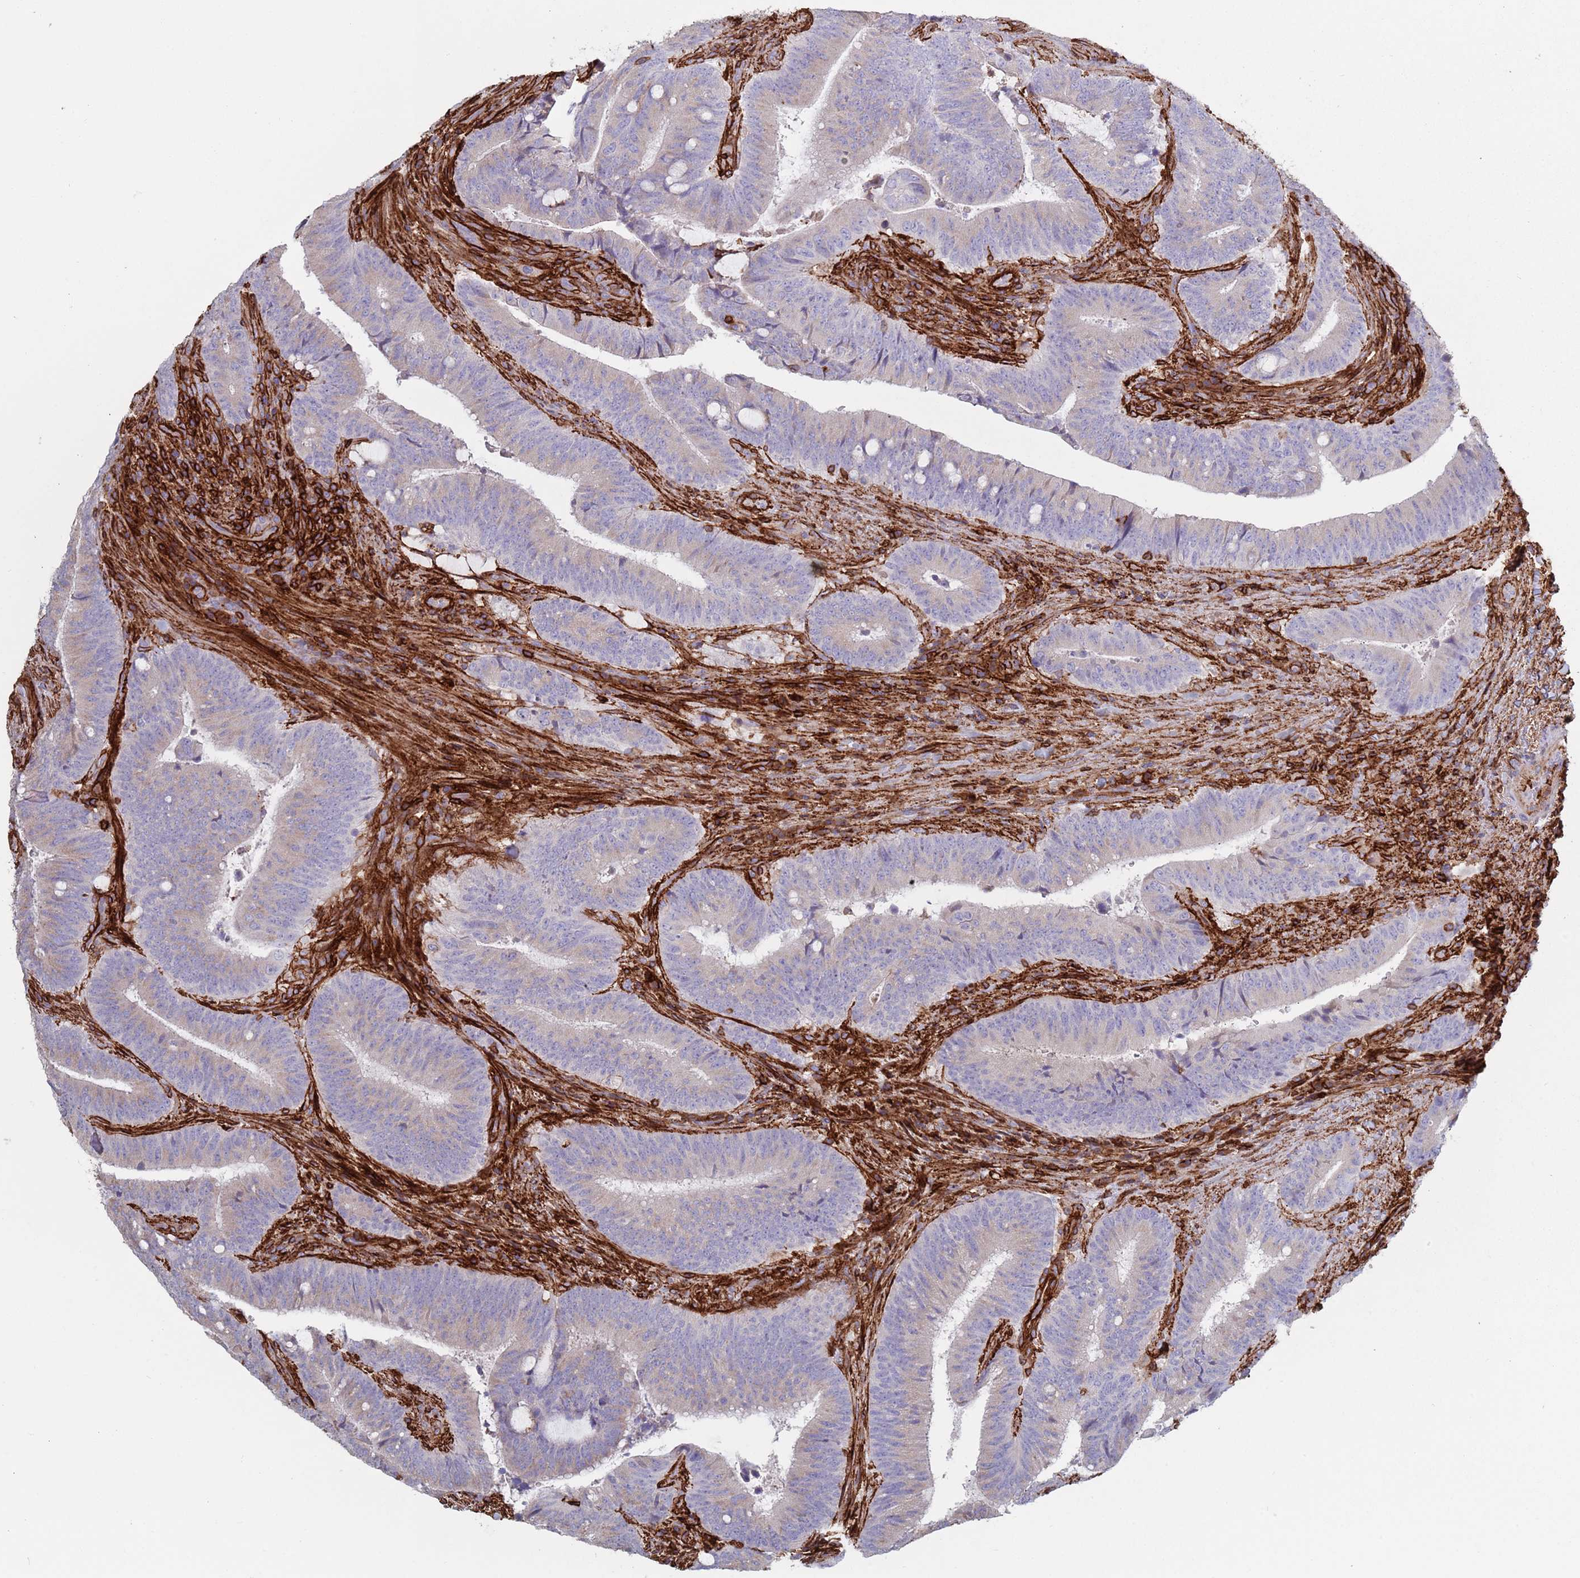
{"staining": {"intensity": "negative", "quantity": "none", "location": "none"}, "tissue": "colorectal cancer", "cell_type": "Tumor cells", "image_type": "cancer", "snomed": [{"axis": "morphology", "description": "Adenocarcinoma, NOS"}, {"axis": "topography", "description": "Colon"}], "caption": "IHC of human colorectal cancer (adenocarcinoma) shows no expression in tumor cells.", "gene": "RNF144A", "patient": {"sex": "female", "age": 43}}